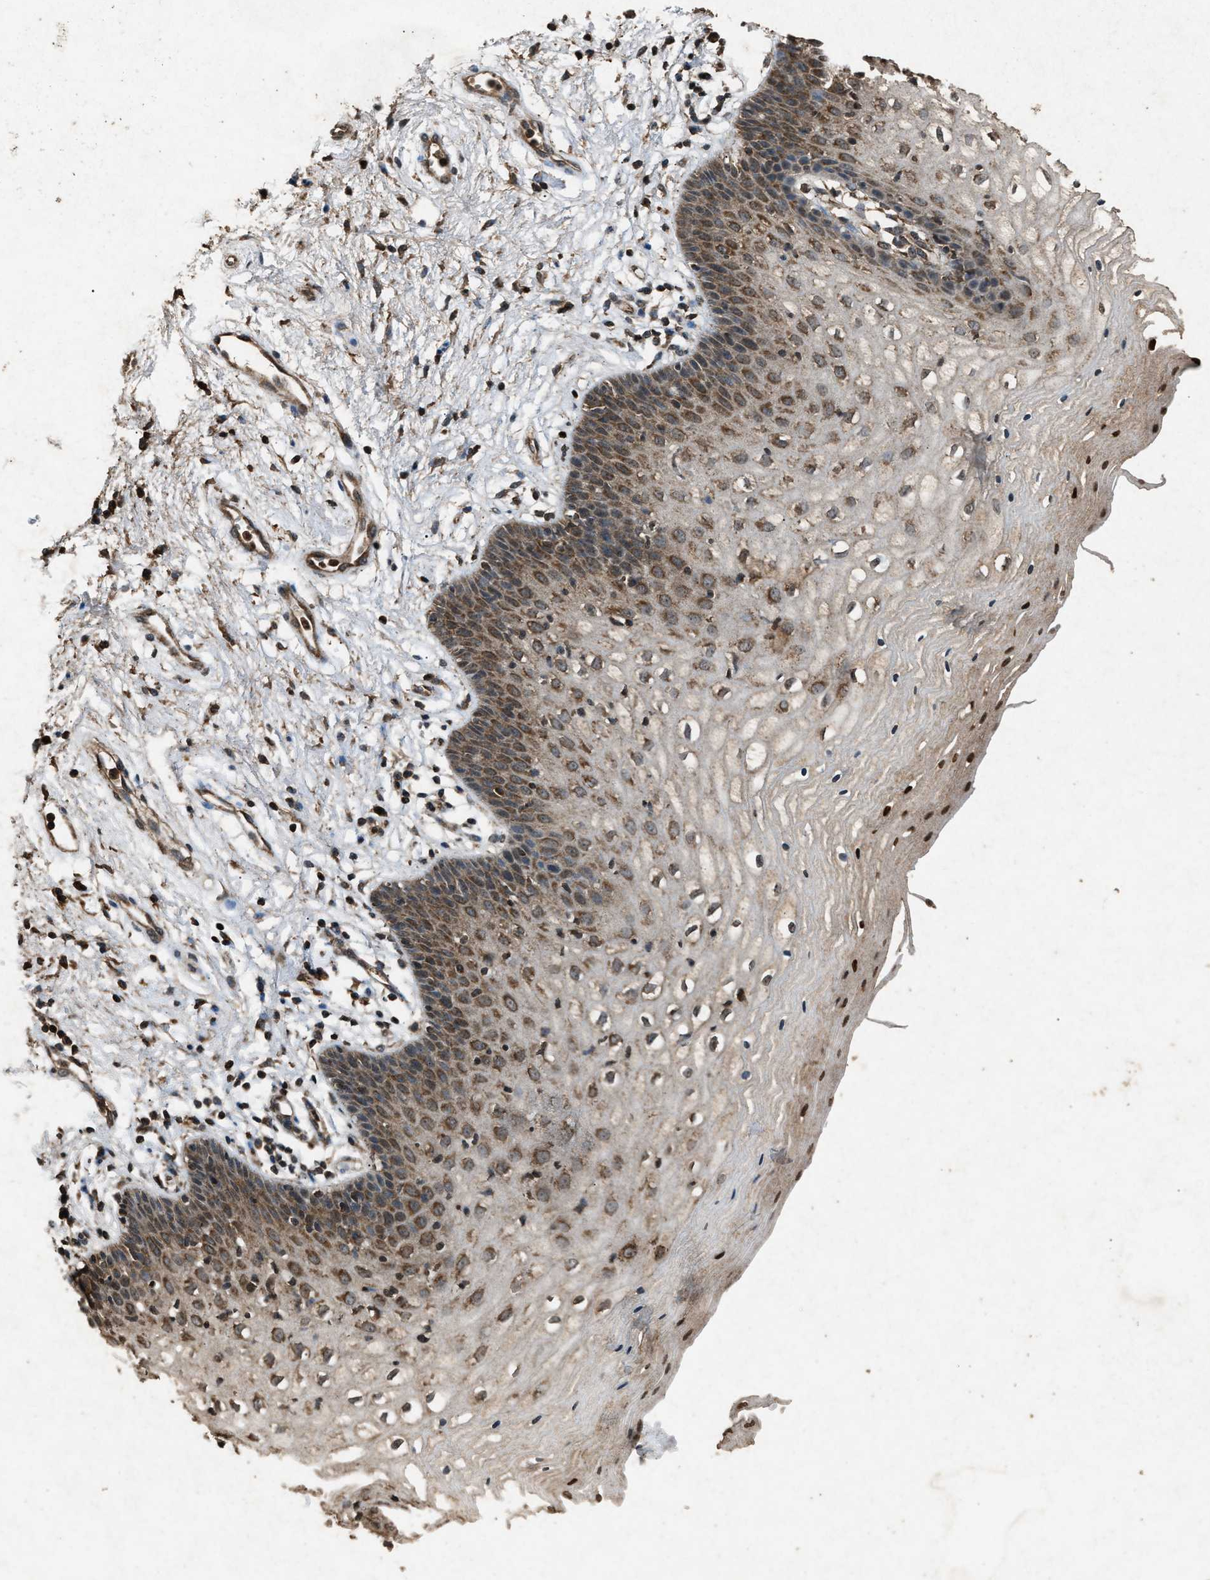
{"staining": {"intensity": "moderate", "quantity": ">75%", "location": "cytoplasmic/membranous"}, "tissue": "vagina", "cell_type": "Squamous epithelial cells", "image_type": "normal", "snomed": [{"axis": "morphology", "description": "Normal tissue, NOS"}, {"axis": "topography", "description": "Vagina"}], "caption": "Vagina stained for a protein exhibits moderate cytoplasmic/membranous positivity in squamous epithelial cells. Nuclei are stained in blue.", "gene": "OAS1", "patient": {"sex": "female", "age": 34}}